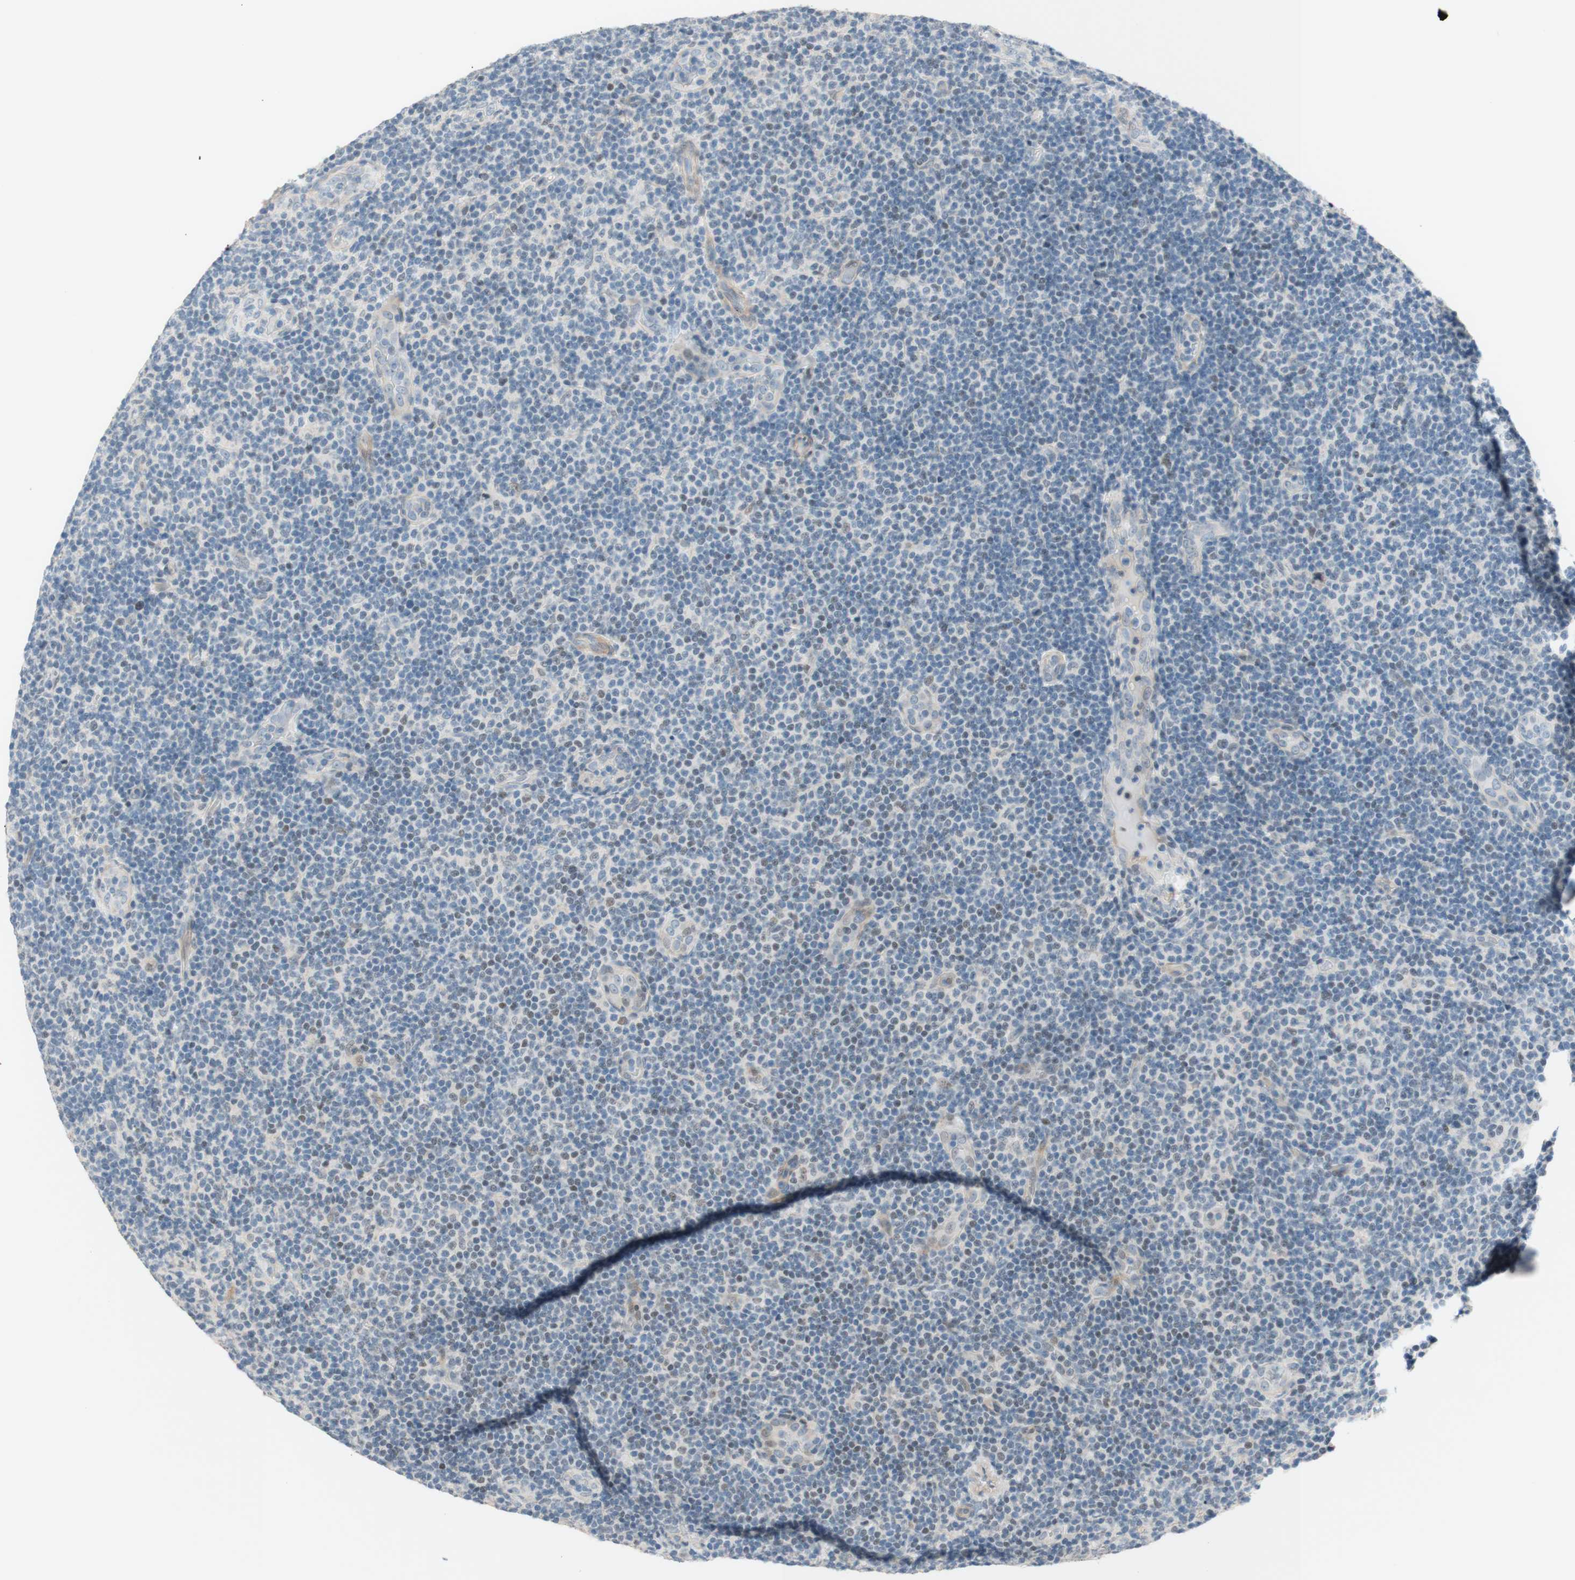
{"staining": {"intensity": "weak", "quantity": "<25%", "location": "nuclear"}, "tissue": "lymphoma", "cell_type": "Tumor cells", "image_type": "cancer", "snomed": [{"axis": "morphology", "description": "Malignant lymphoma, non-Hodgkin's type, Low grade"}, {"axis": "topography", "description": "Lymph node"}], "caption": "High magnification brightfield microscopy of low-grade malignant lymphoma, non-Hodgkin's type stained with DAB (brown) and counterstained with hematoxylin (blue): tumor cells show no significant expression. (DAB immunohistochemistry (IHC) visualized using brightfield microscopy, high magnification).", "gene": "JPH1", "patient": {"sex": "male", "age": 83}}